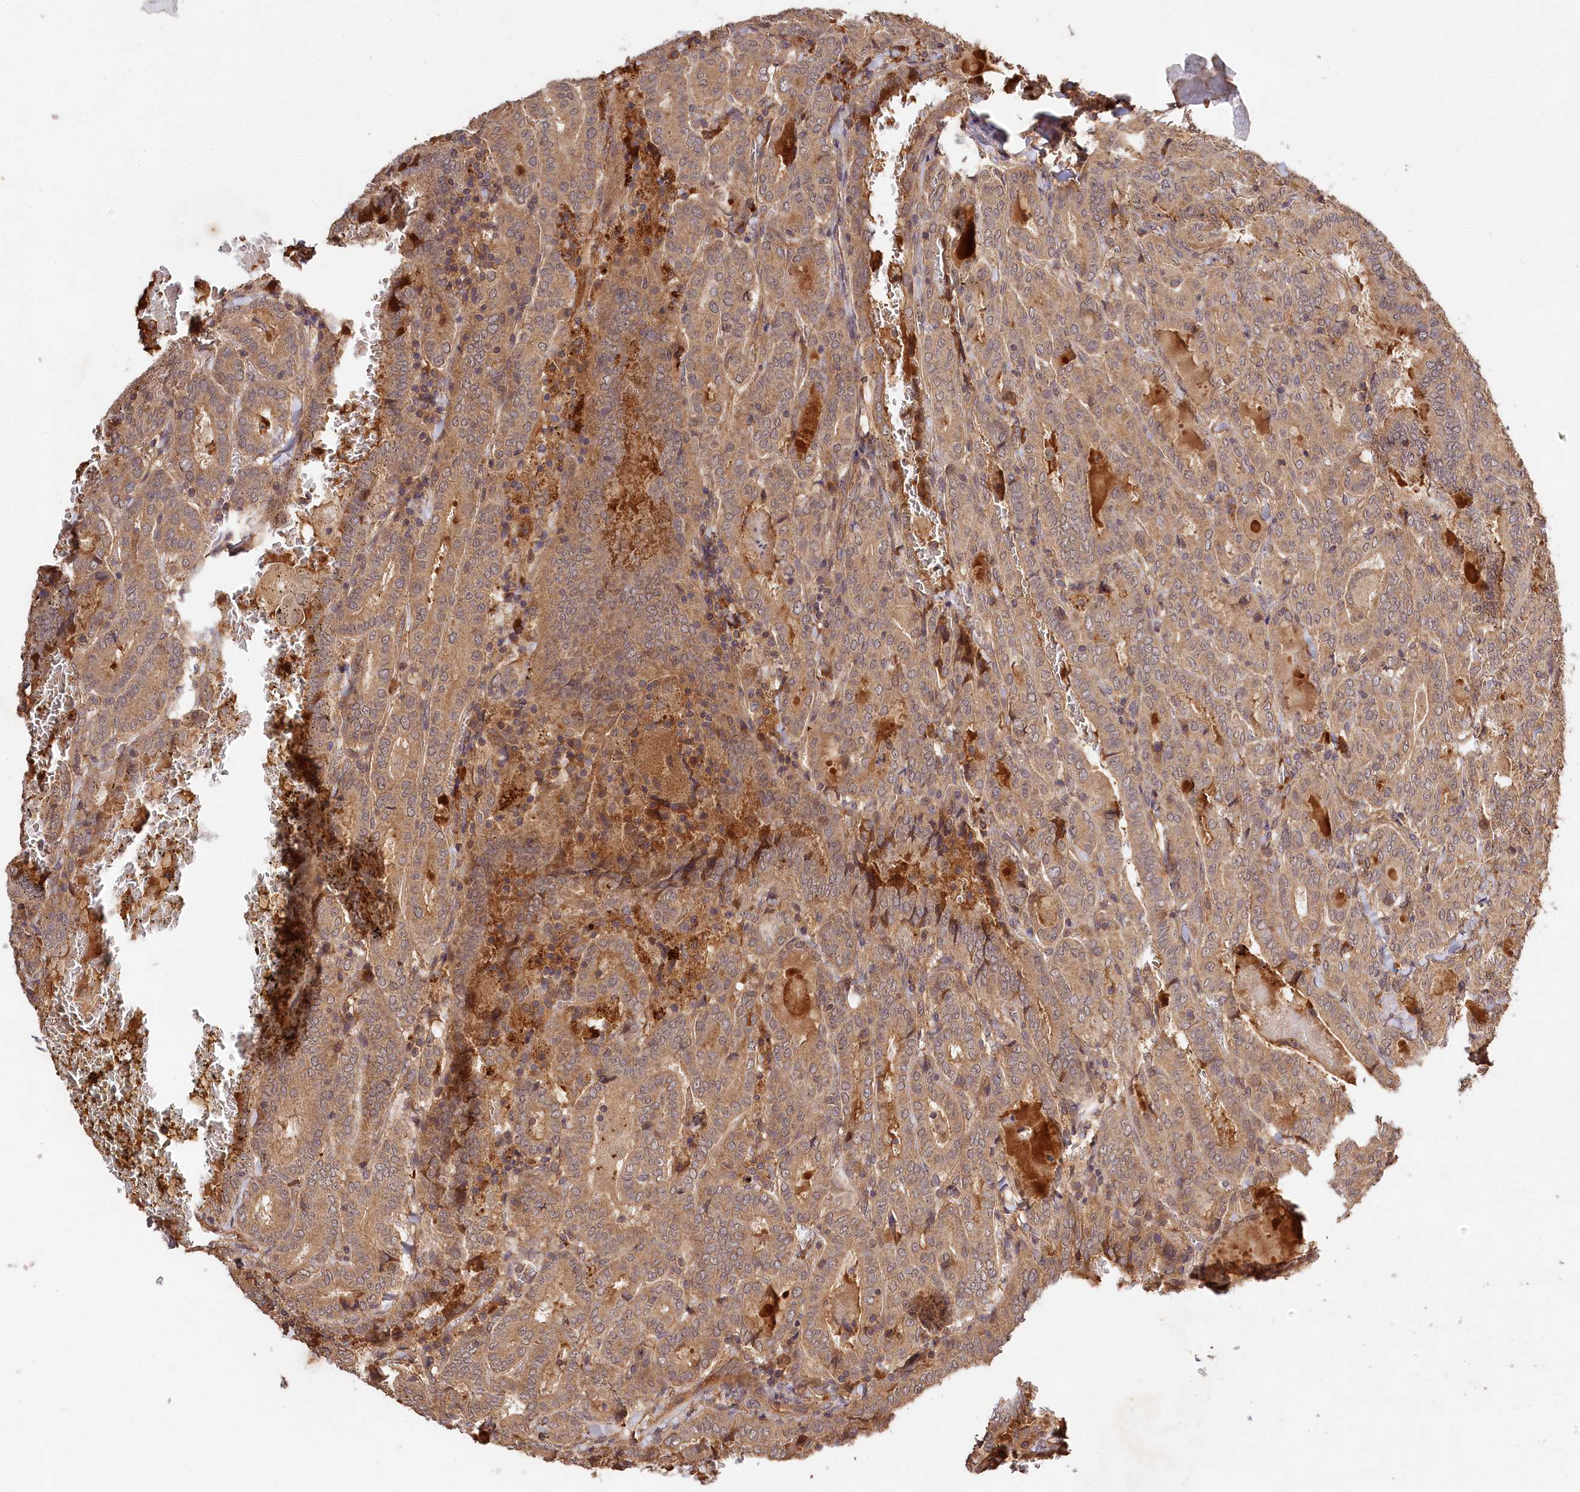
{"staining": {"intensity": "weak", "quantity": ">75%", "location": "cytoplasmic/membranous"}, "tissue": "thyroid cancer", "cell_type": "Tumor cells", "image_type": "cancer", "snomed": [{"axis": "morphology", "description": "Papillary adenocarcinoma, NOS"}, {"axis": "topography", "description": "Thyroid gland"}], "caption": "Thyroid cancer stained with a protein marker reveals weak staining in tumor cells.", "gene": "MCF2L2", "patient": {"sex": "female", "age": 72}}